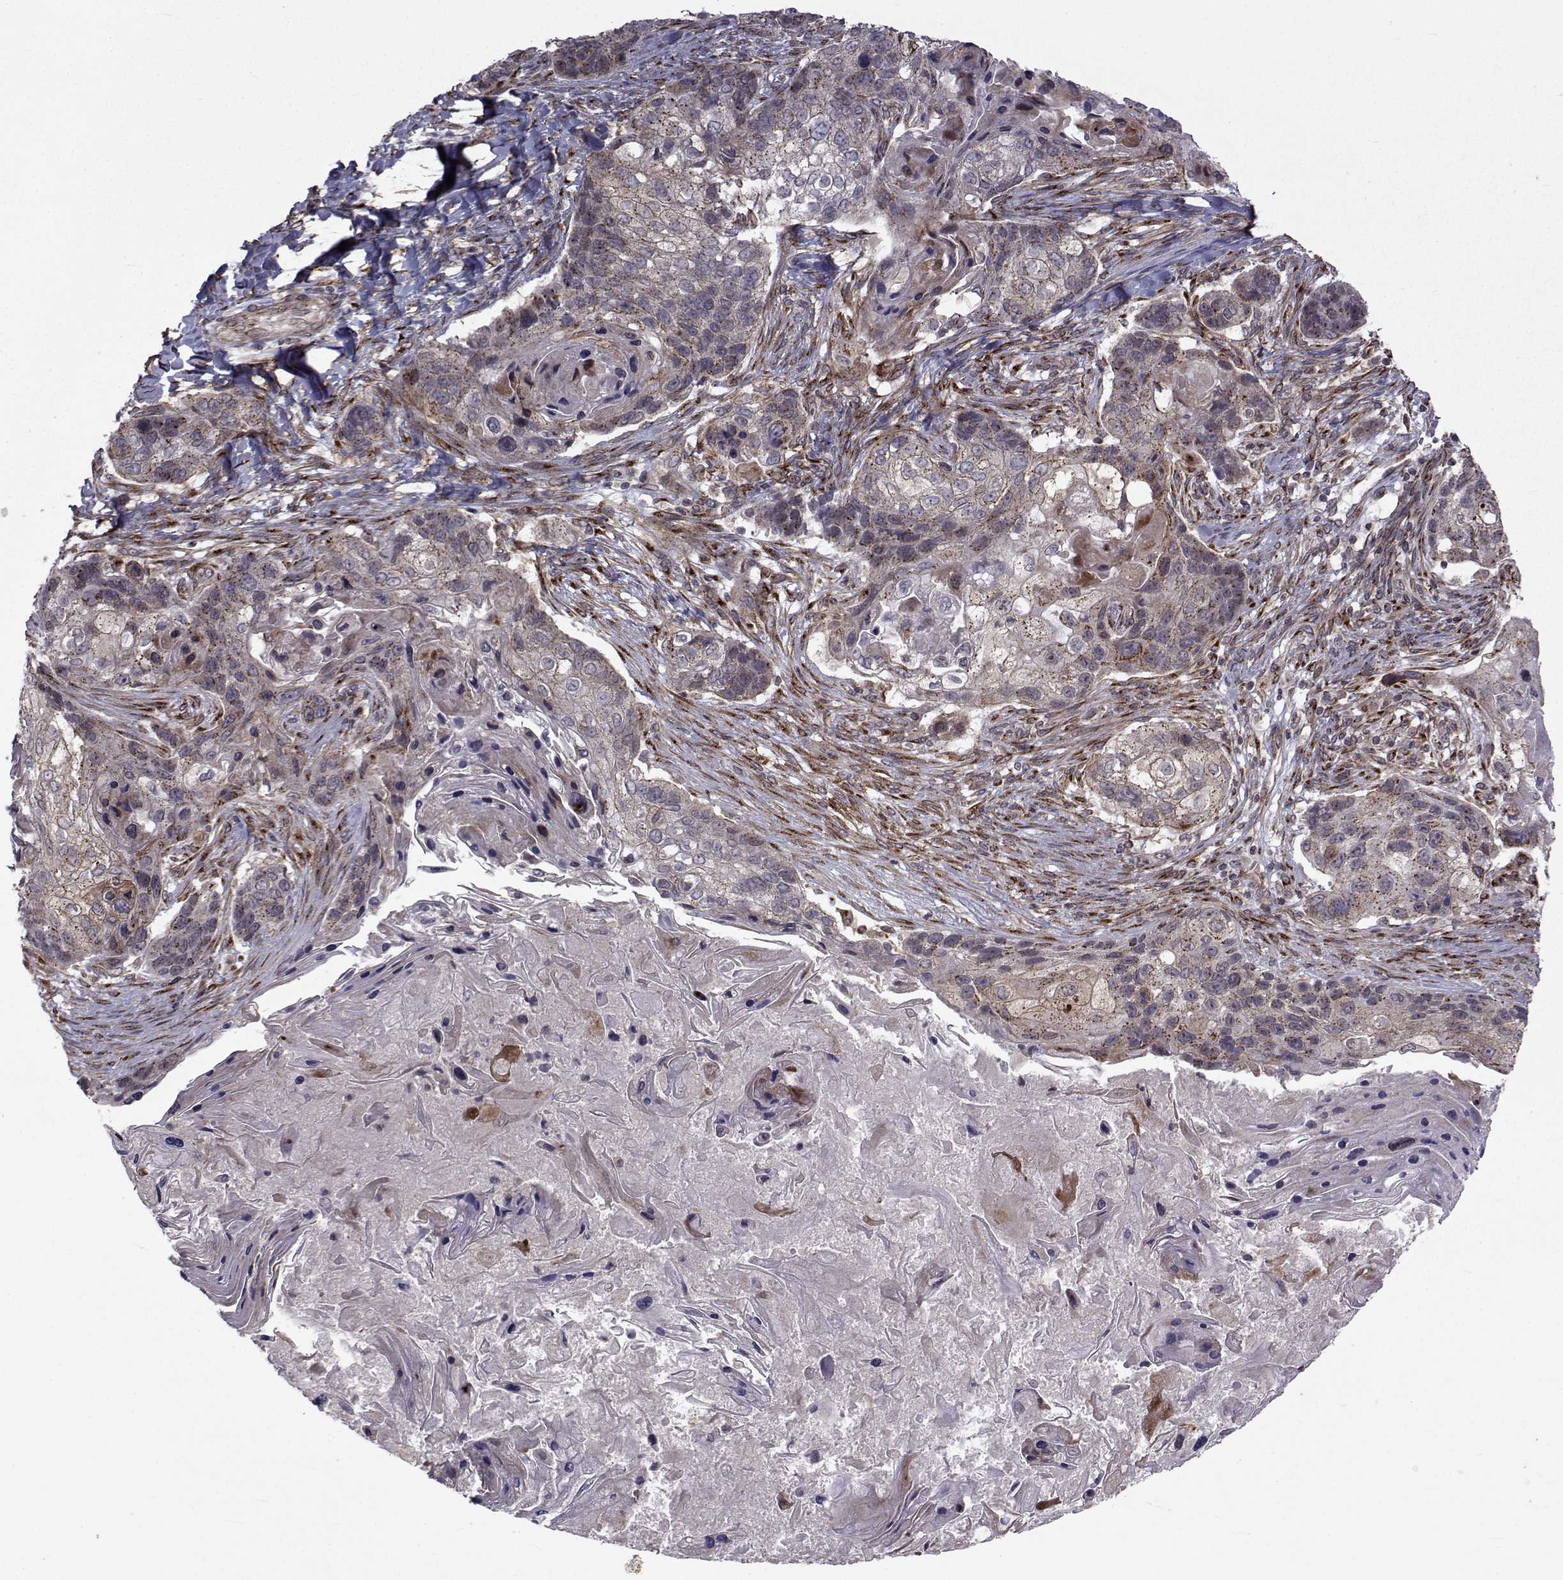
{"staining": {"intensity": "moderate", "quantity": "<25%", "location": "cytoplasmic/membranous"}, "tissue": "lung cancer", "cell_type": "Tumor cells", "image_type": "cancer", "snomed": [{"axis": "morphology", "description": "Squamous cell carcinoma, NOS"}, {"axis": "topography", "description": "Lung"}], "caption": "Protein staining shows moderate cytoplasmic/membranous positivity in about <25% of tumor cells in lung cancer (squamous cell carcinoma). The protein is stained brown, and the nuclei are stained in blue (DAB (3,3'-diaminobenzidine) IHC with brightfield microscopy, high magnification).", "gene": "ATP6V1C2", "patient": {"sex": "male", "age": 69}}